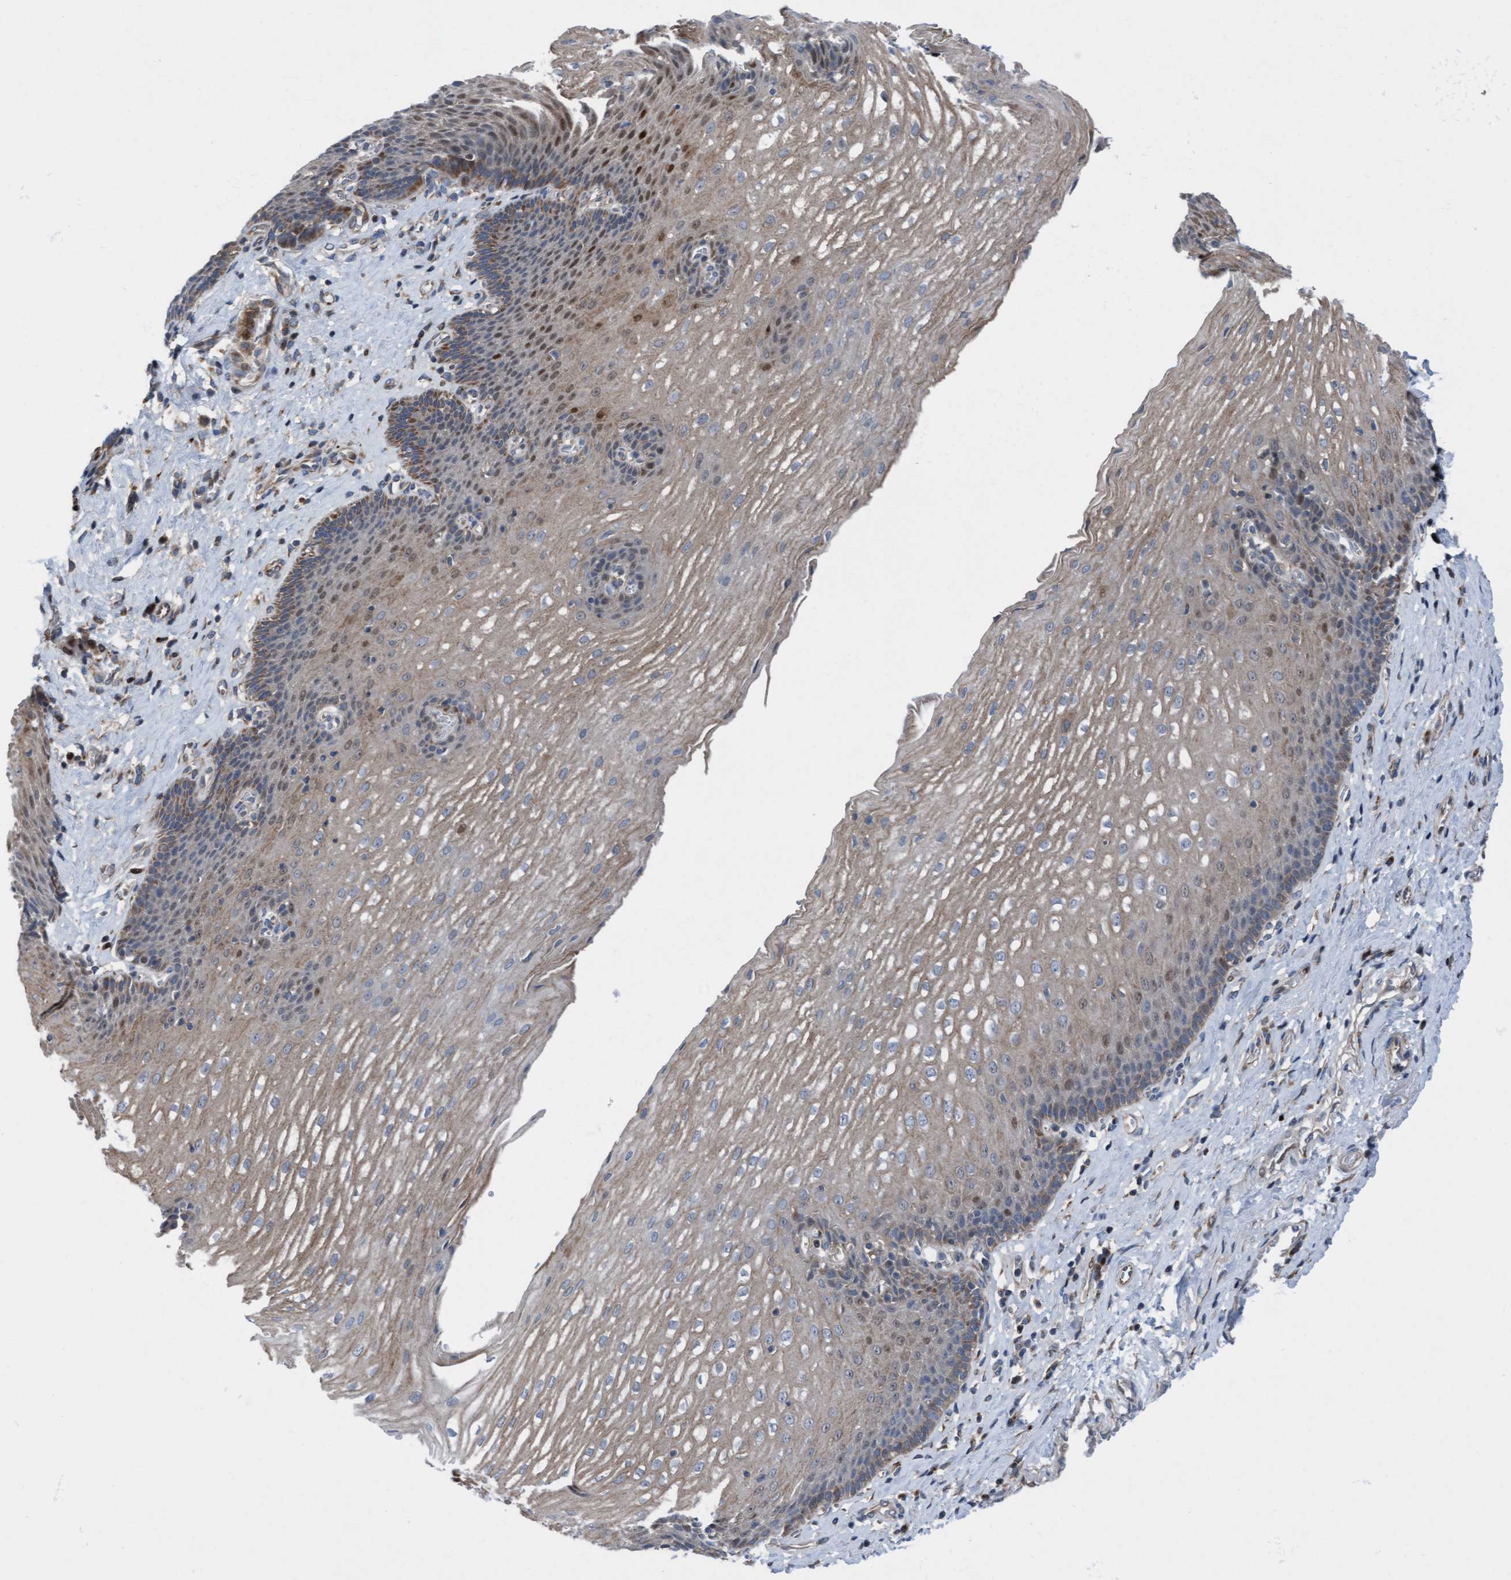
{"staining": {"intensity": "moderate", "quantity": ">75%", "location": "cytoplasmic/membranous,nuclear"}, "tissue": "esophagus", "cell_type": "Squamous epithelial cells", "image_type": "normal", "snomed": [{"axis": "morphology", "description": "Normal tissue, NOS"}, {"axis": "topography", "description": "Esophagus"}], "caption": "Benign esophagus displays moderate cytoplasmic/membranous,nuclear staining in about >75% of squamous epithelial cells, visualized by immunohistochemistry.", "gene": "KLHL26", "patient": {"sex": "male", "age": 48}}